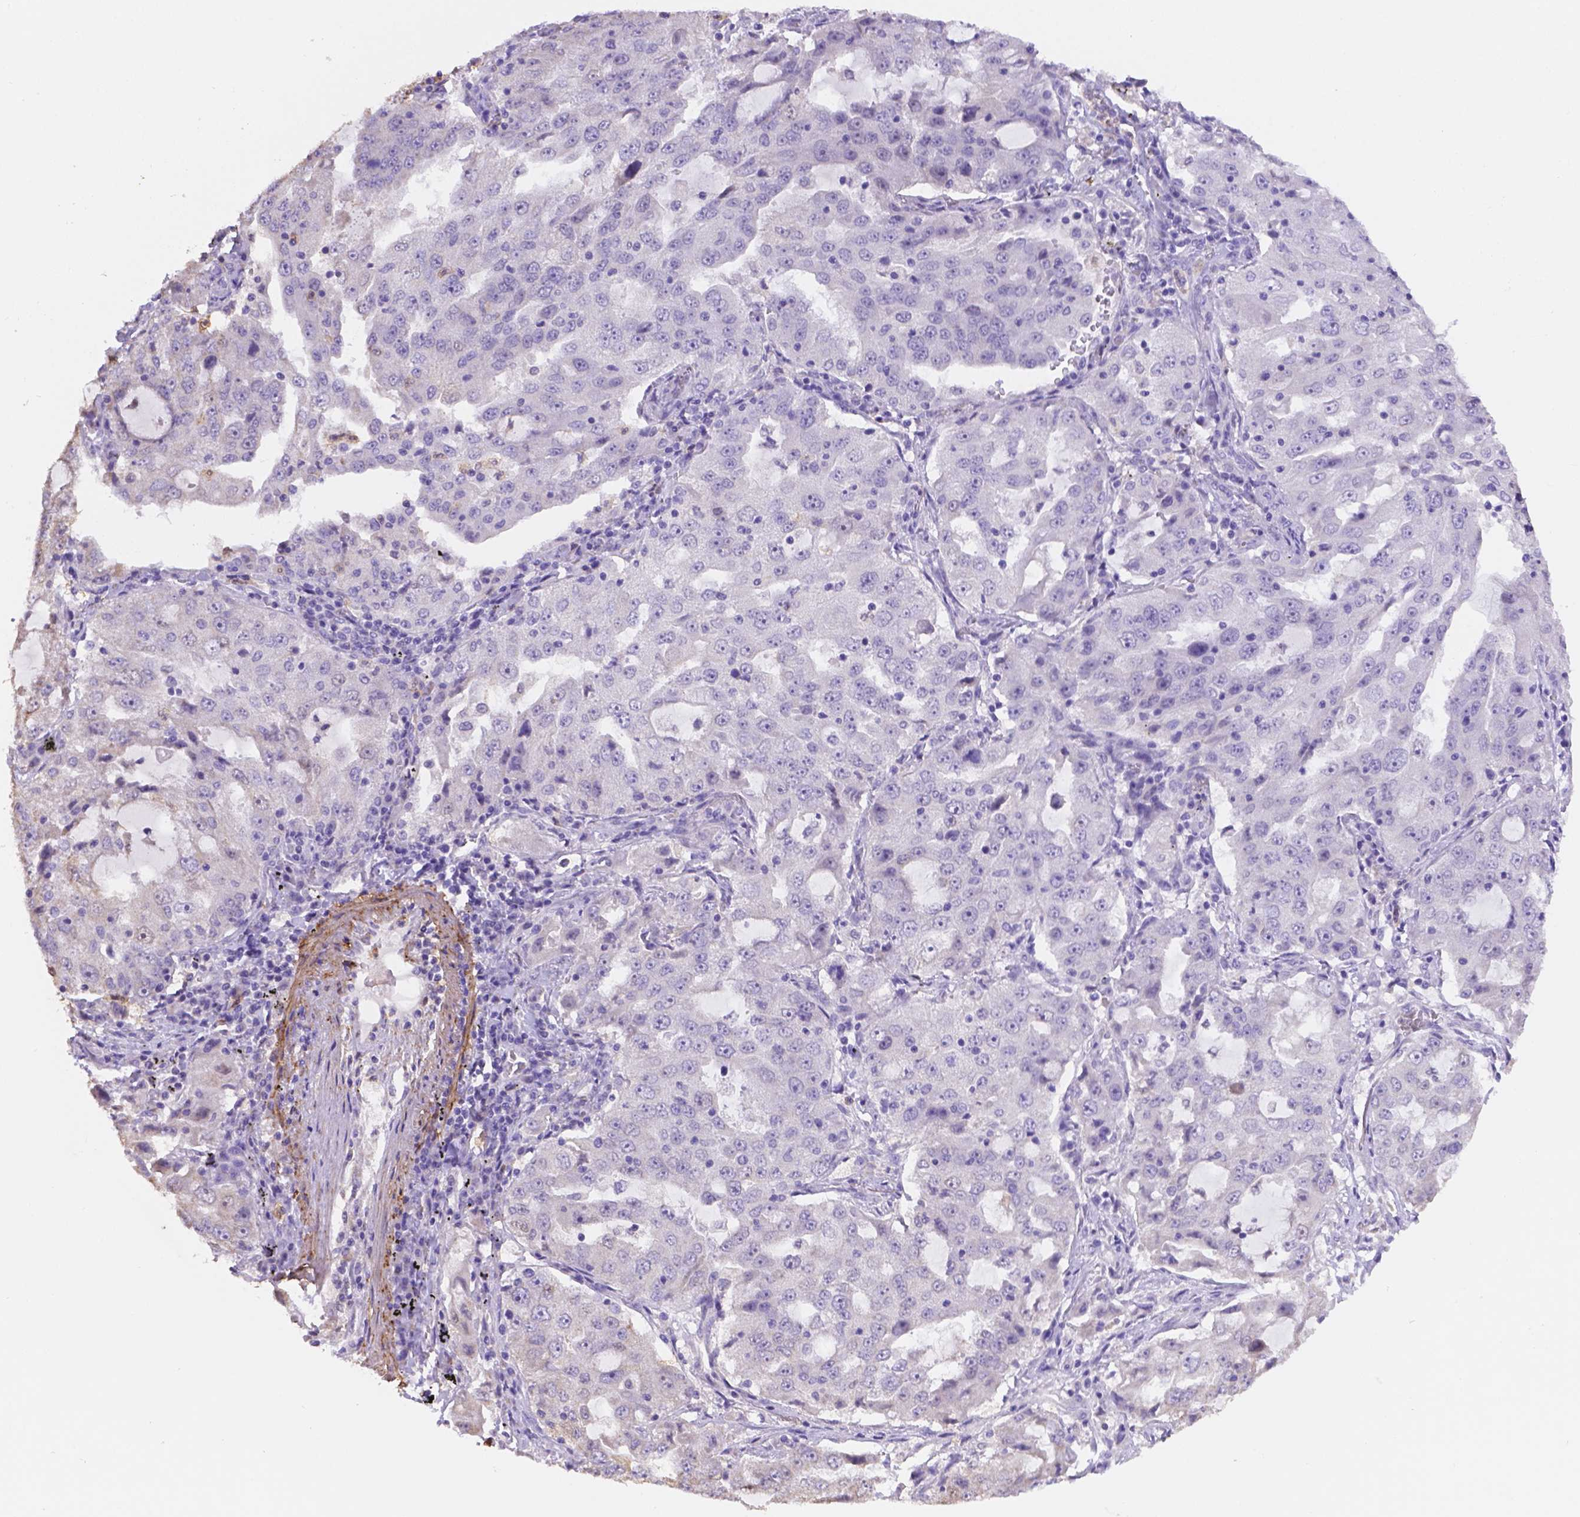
{"staining": {"intensity": "negative", "quantity": "none", "location": "none"}, "tissue": "lung cancer", "cell_type": "Tumor cells", "image_type": "cancer", "snomed": [{"axis": "morphology", "description": "Adenocarcinoma, NOS"}, {"axis": "topography", "description": "Lung"}], "caption": "The IHC image has no significant positivity in tumor cells of lung cancer (adenocarcinoma) tissue. The staining is performed using DAB brown chromogen with nuclei counter-stained in using hematoxylin.", "gene": "NXPE2", "patient": {"sex": "female", "age": 61}}